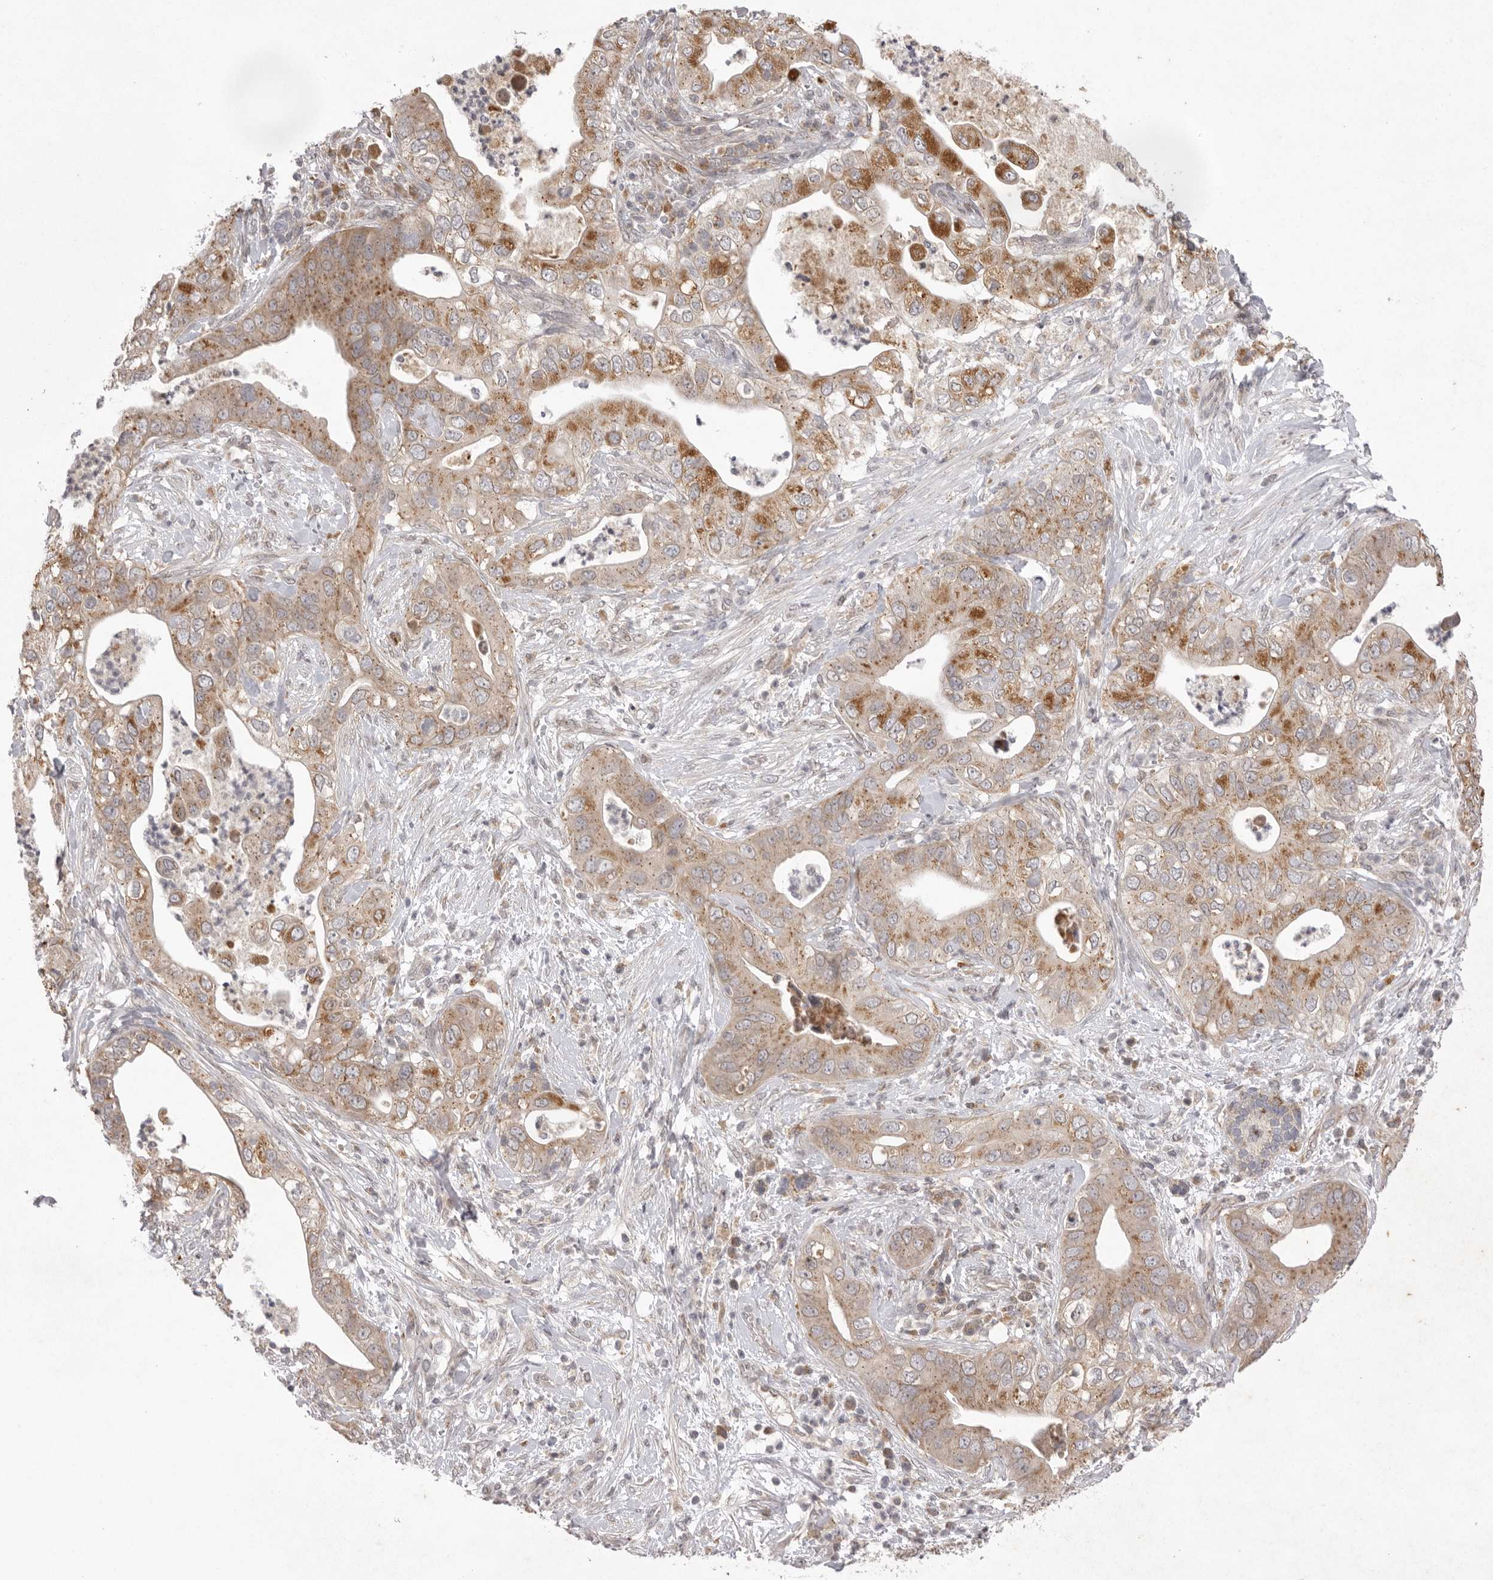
{"staining": {"intensity": "moderate", "quantity": ">75%", "location": "cytoplasmic/membranous"}, "tissue": "pancreatic cancer", "cell_type": "Tumor cells", "image_type": "cancer", "snomed": [{"axis": "morphology", "description": "Adenocarcinoma, NOS"}, {"axis": "topography", "description": "Pancreas"}], "caption": "IHC (DAB (3,3'-diaminobenzidine)) staining of human pancreatic adenocarcinoma shows moderate cytoplasmic/membranous protein staining in about >75% of tumor cells. (Stains: DAB in brown, nuclei in blue, Microscopy: brightfield microscopy at high magnification).", "gene": "TLR3", "patient": {"sex": "female", "age": 78}}